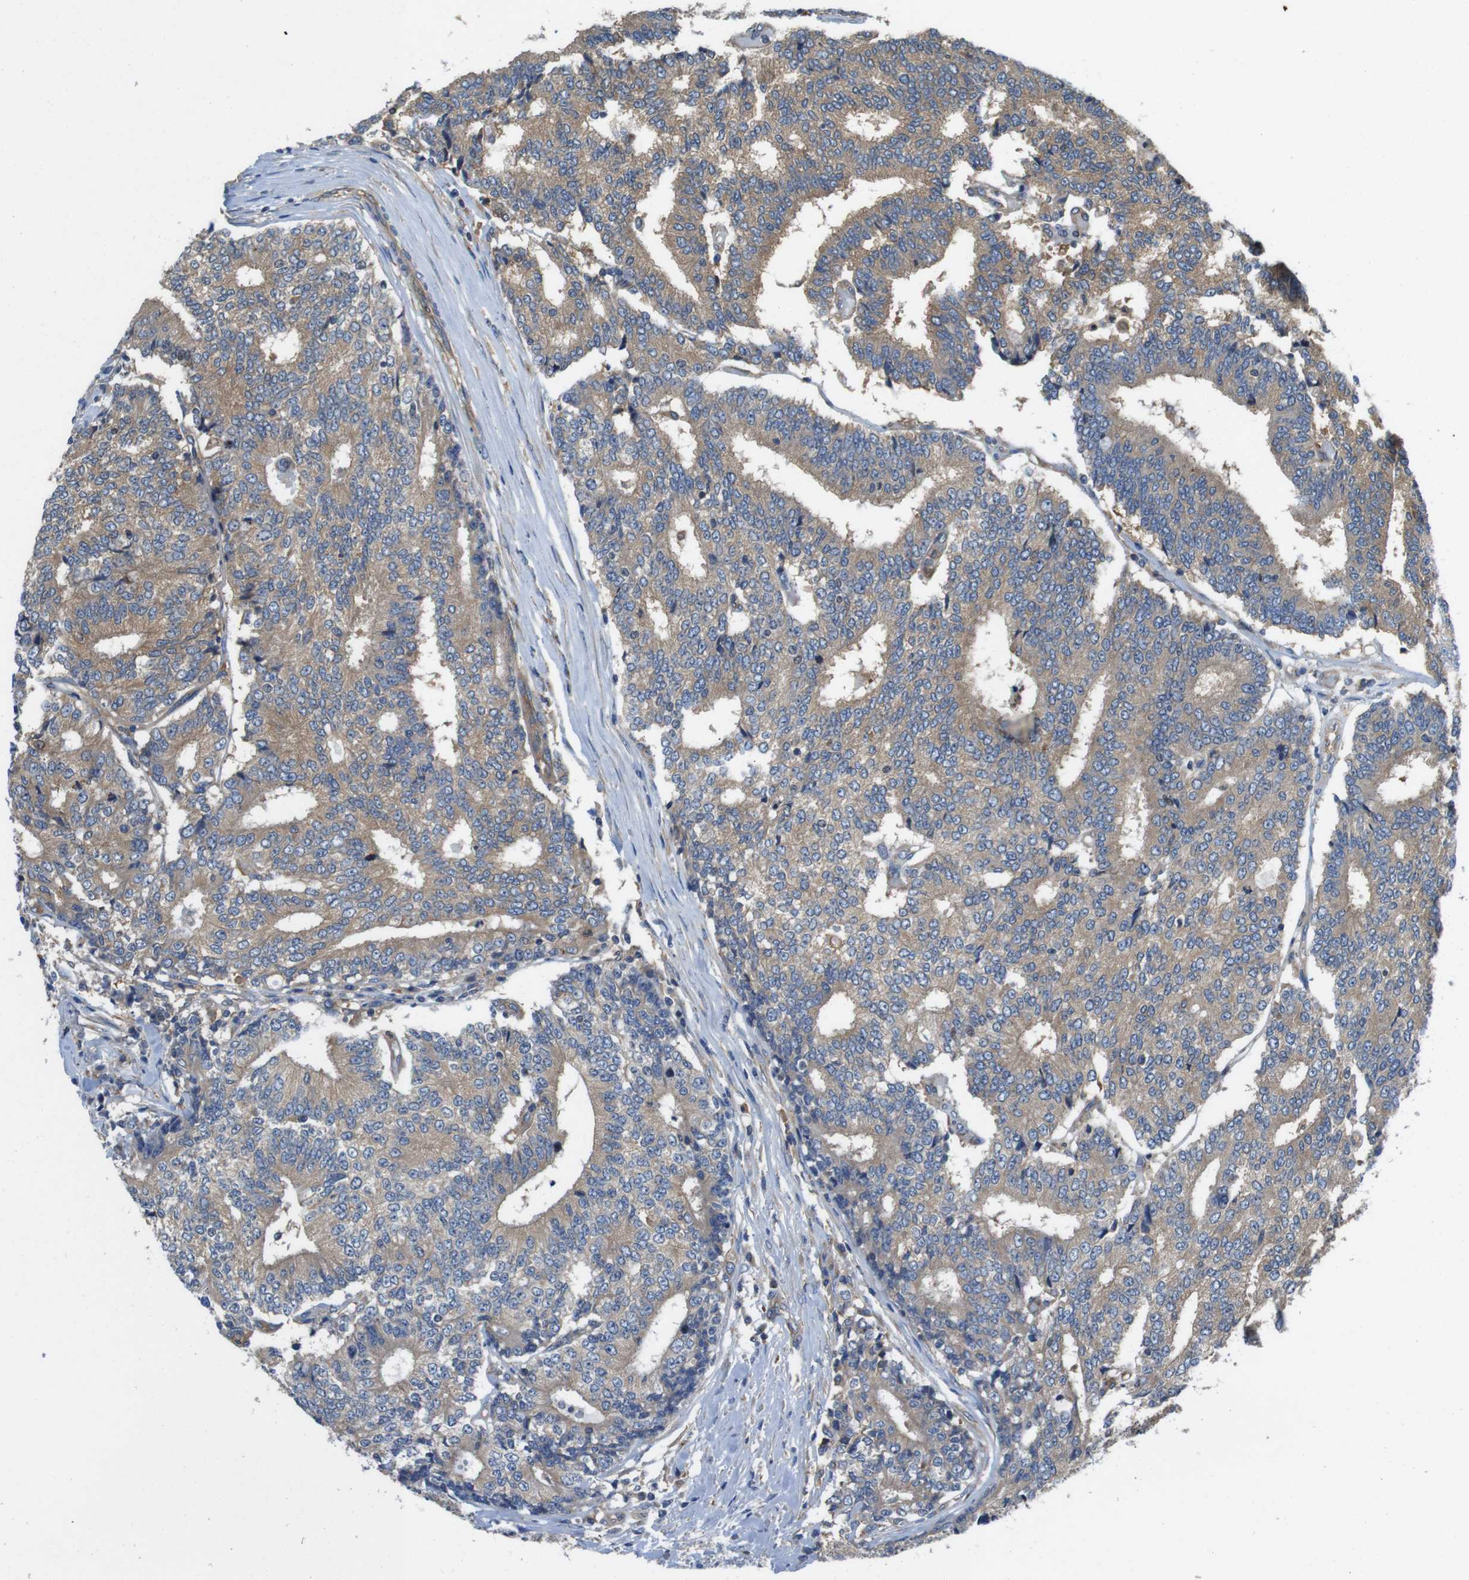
{"staining": {"intensity": "moderate", "quantity": ">75%", "location": "cytoplasmic/membranous"}, "tissue": "prostate cancer", "cell_type": "Tumor cells", "image_type": "cancer", "snomed": [{"axis": "morphology", "description": "Normal tissue, NOS"}, {"axis": "morphology", "description": "Adenocarcinoma, High grade"}, {"axis": "topography", "description": "Prostate"}, {"axis": "topography", "description": "Seminal veicle"}], "caption": "The micrograph reveals immunohistochemical staining of prostate cancer. There is moderate cytoplasmic/membranous positivity is appreciated in approximately >75% of tumor cells.", "gene": "DCTN1", "patient": {"sex": "male", "age": 55}}